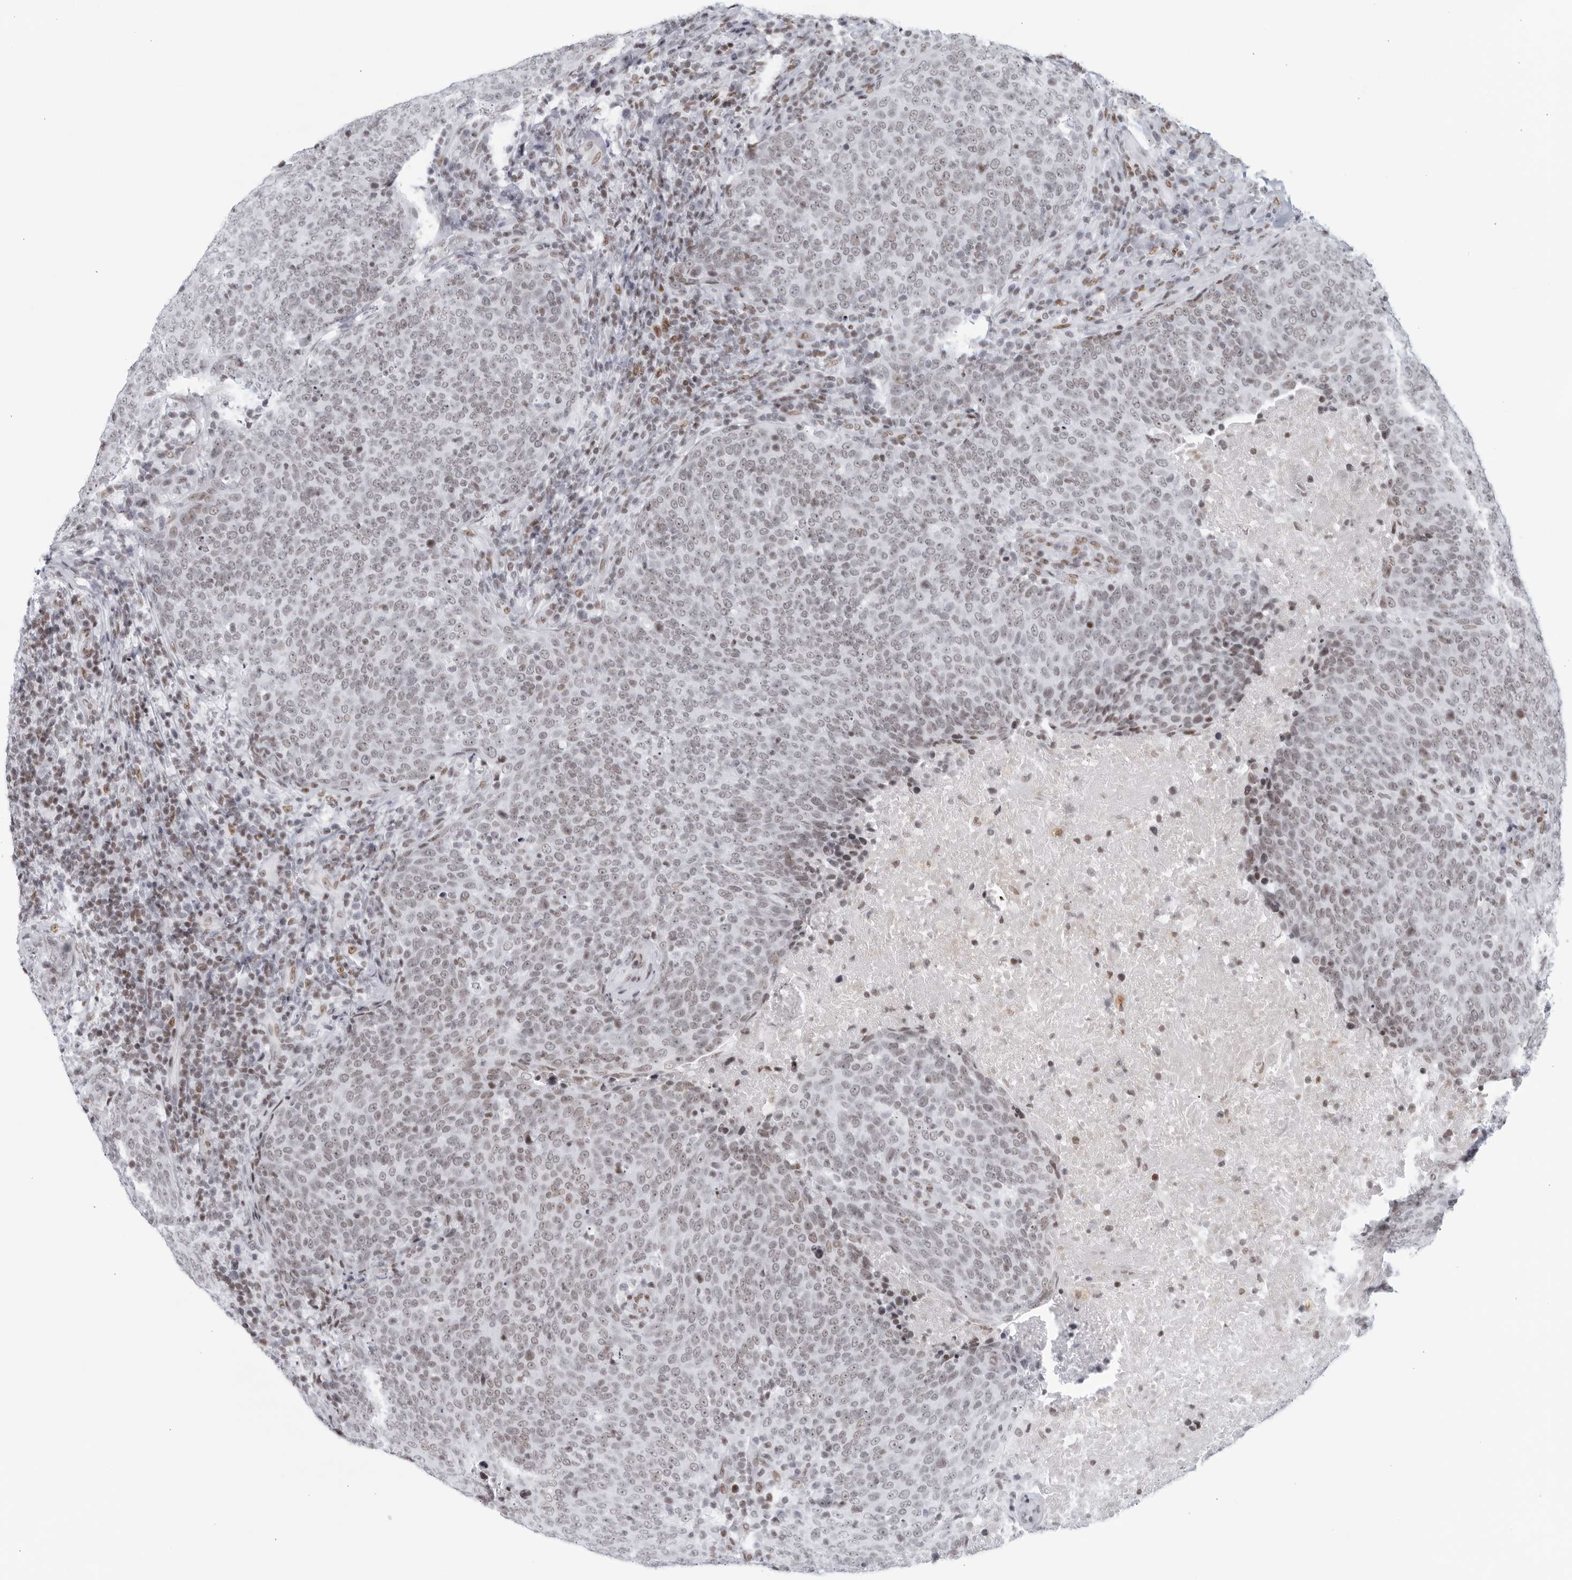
{"staining": {"intensity": "weak", "quantity": ">75%", "location": "nuclear"}, "tissue": "head and neck cancer", "cell_type": "Tumor cells", "image_type": "cancer", "snomed": [{"axis": "morphology", "description": "Squamous cell carcinoma, NOS"}, {"axis": "morphology", "description": "Squamous cell carcinoma, metastatic, NOS"}, {"axis": "topography", "description": "Lymph node"}, {"axis": "topography", "description": "Head-Neck"}], "caption": "This histopathology image reveals IHC staining of human head and neck cancer, with low weak nuclear positivity in approximately >75% of tumor cells.", "gene": "HP1BP3", "patient": {"sex": "male", "age": 62}}